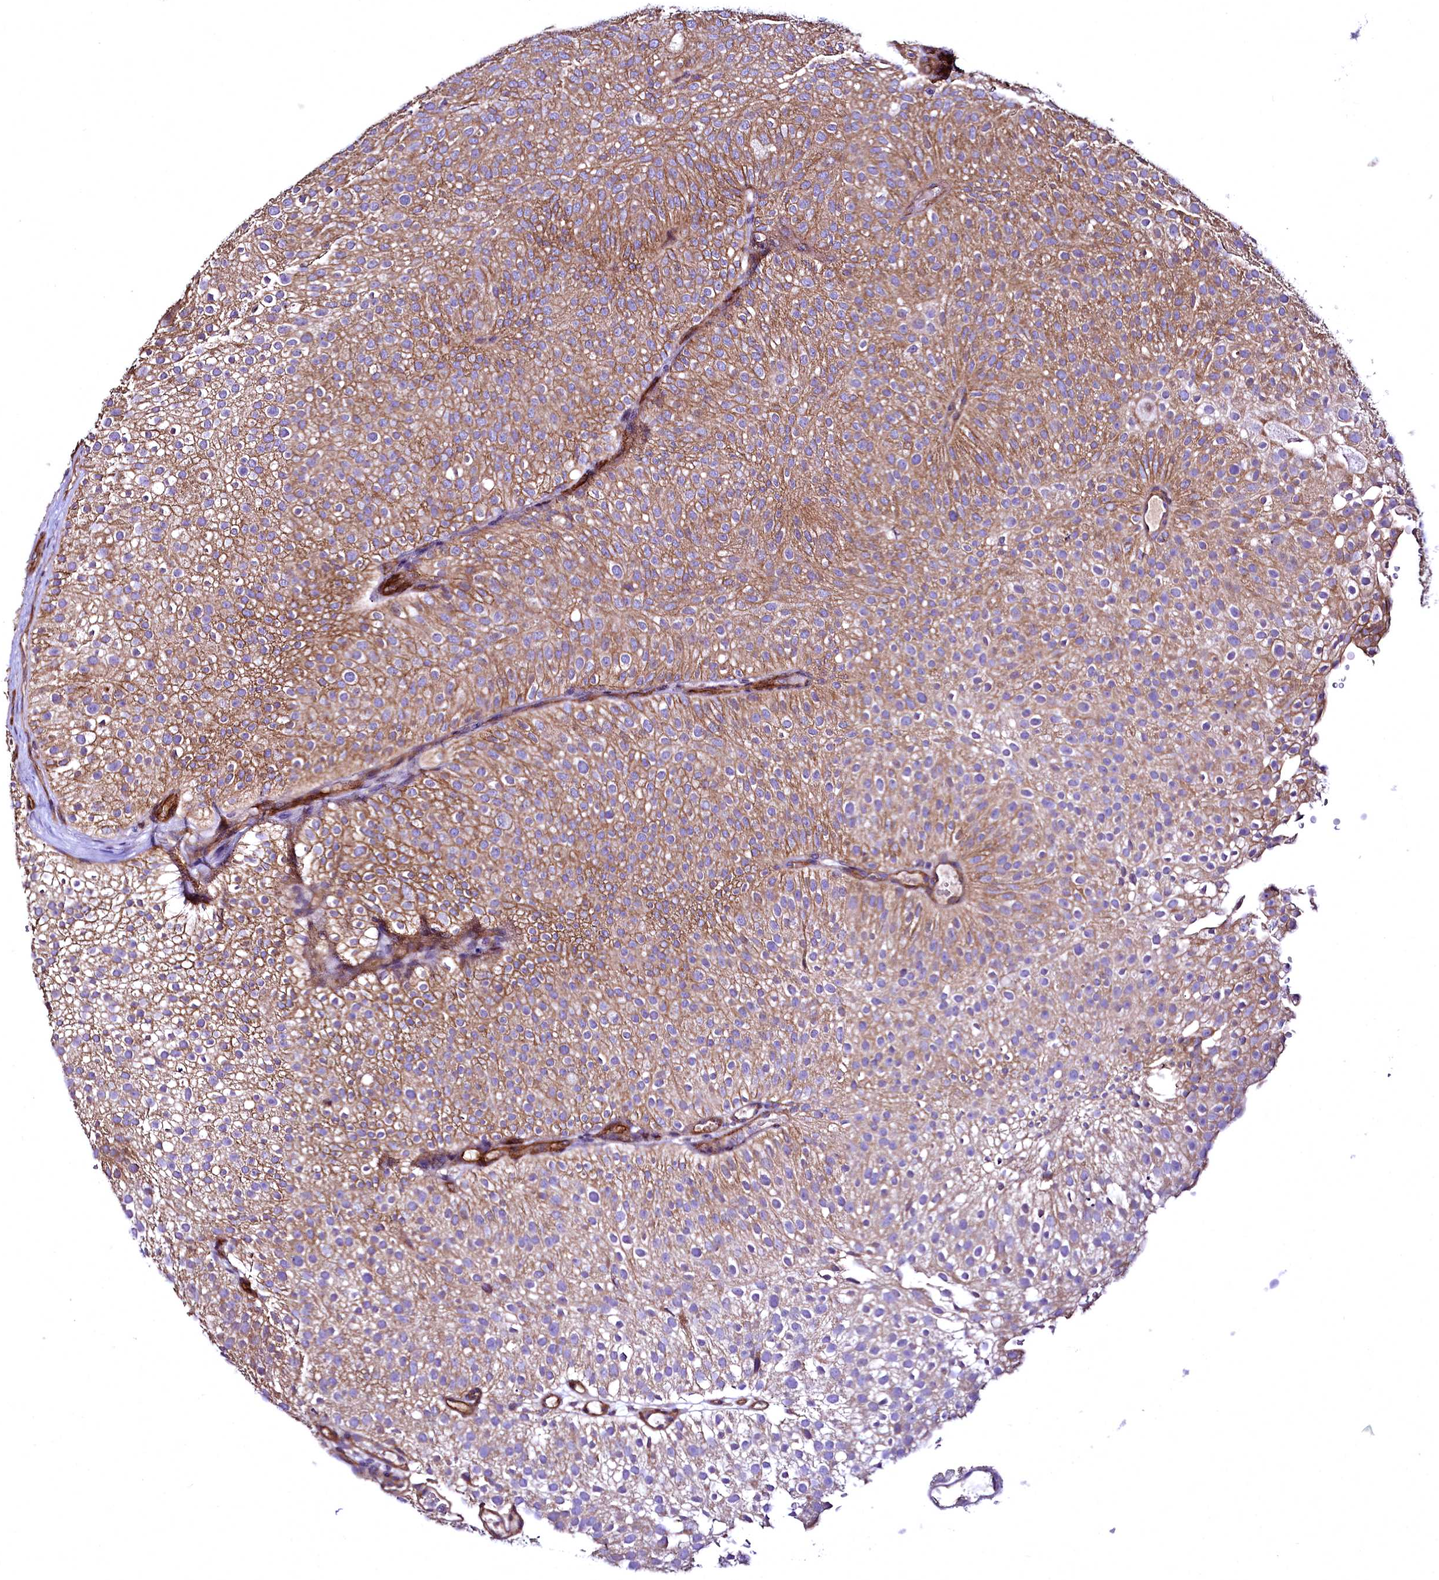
{"staining": {"intensity": "strong", "quantity": ">75%", "location": "cytoplasmic/membranous"}, "tissue": "urothelial cancer", "cell_type": "Tumor cells", "image_type": "cancer", "snomed": [{"axis": "morphology", "description": "Urothelial carcinoma, Low grade"}, {"axis": "topography", "description": "Urinary bladder"}], "caption": "Low-grade urothelial carcinoma tissue exhibits strong cytoplasmic/membranous positivity in about >75% of tumor cells, visualized by immunohistochemistry.", "gene": "TBCEL", "patient": {"sex": "male", "age": 78}}